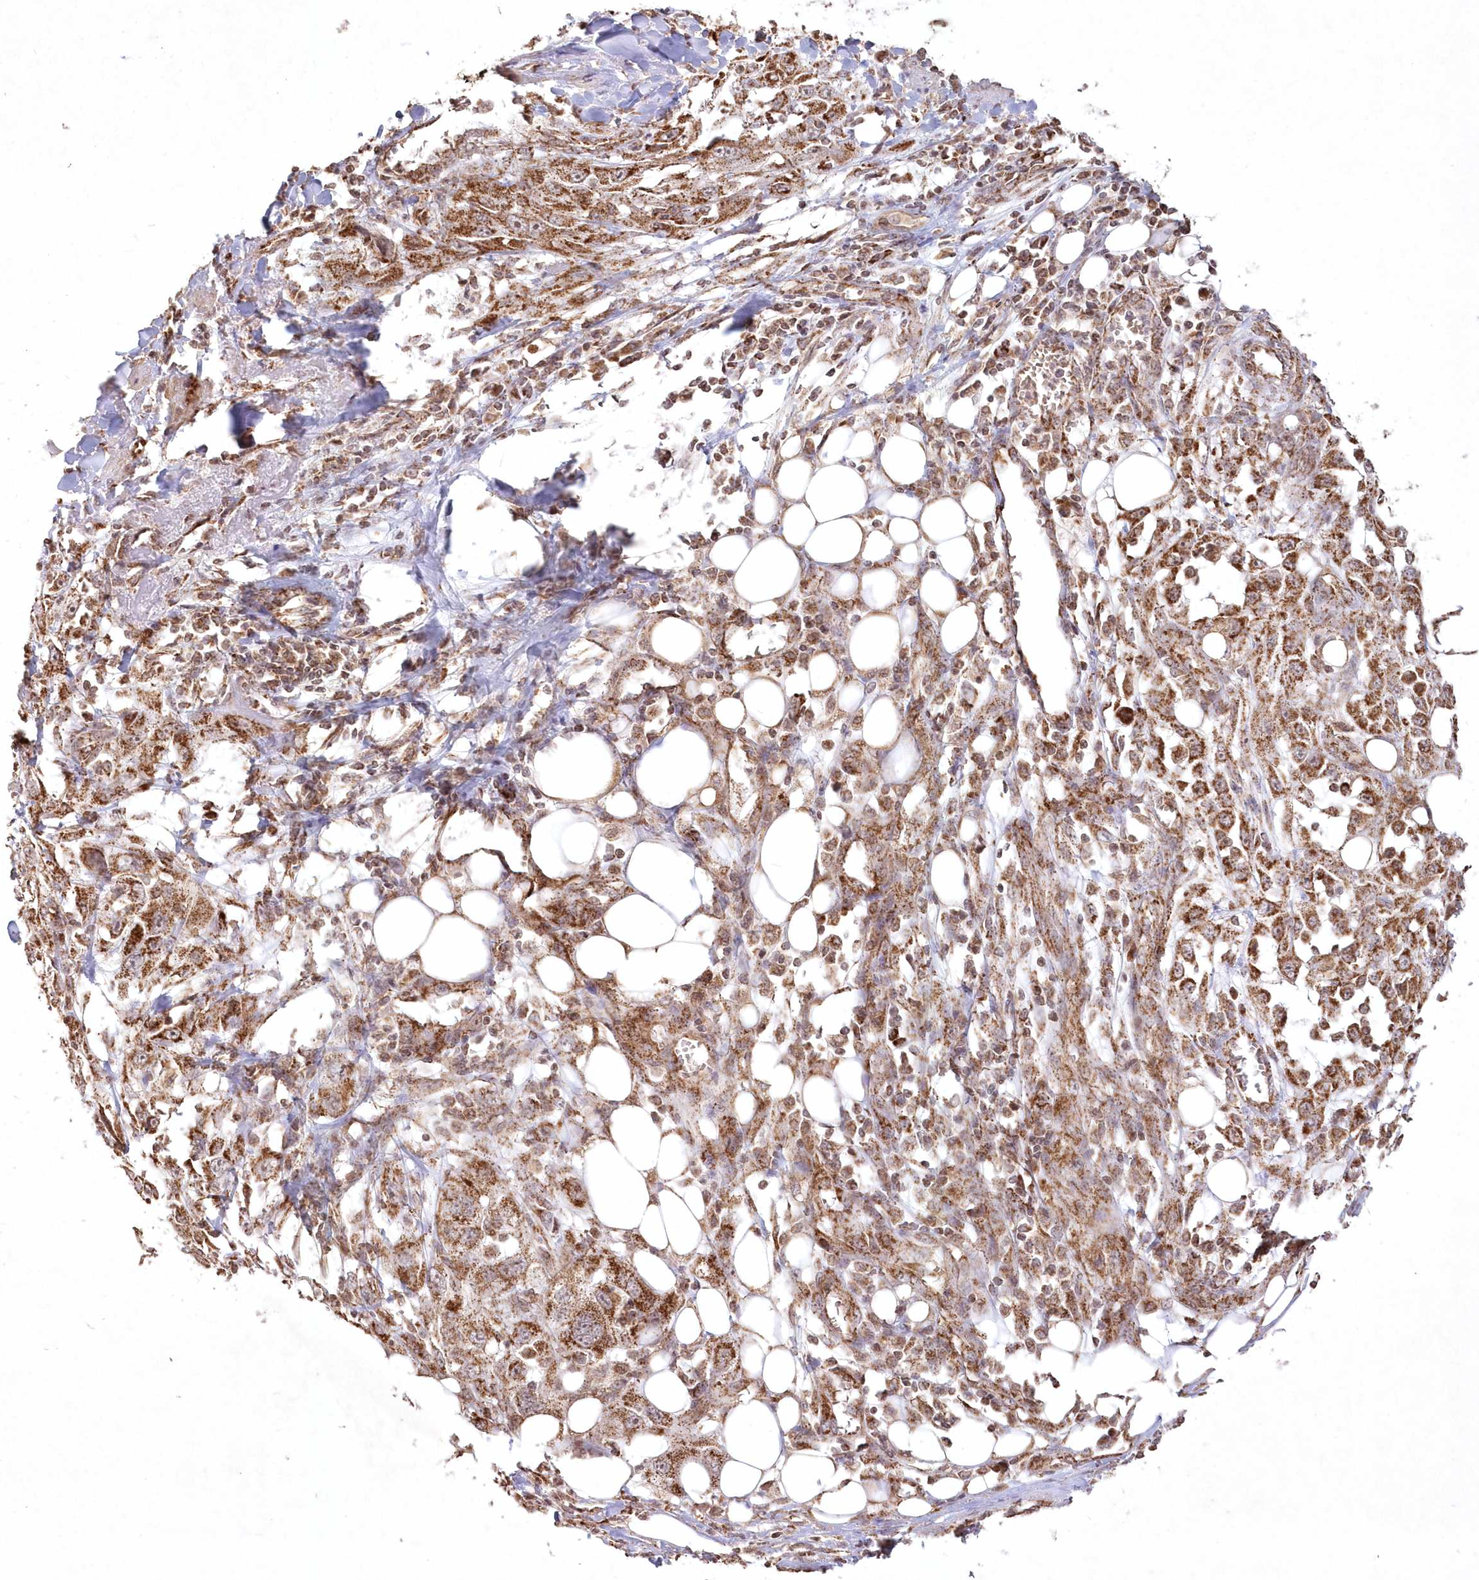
{"staining": {"intensity": "strong", "quantity": "25%-75%", "location": "cytoplasmic/membranous"}, "tissue": "skin cancer", "cell_type": "Tumor cells", "image_type": "cancer", "snomed": [{"axis": "morphology", "description": "Squamous cell carcinoma, NOS"}, {"axis": "topography", "description": "Skin"}], "caption": "Protein positivity by immunohistochemistry (IHC) demonstrates strong cytoplasmic/membranous positivity in about 25%-75% of tumor cells in squamous cell carcinoma (skin).", "gene": "LRPPRC", "patient": {"sex": "male", "age": 75}}